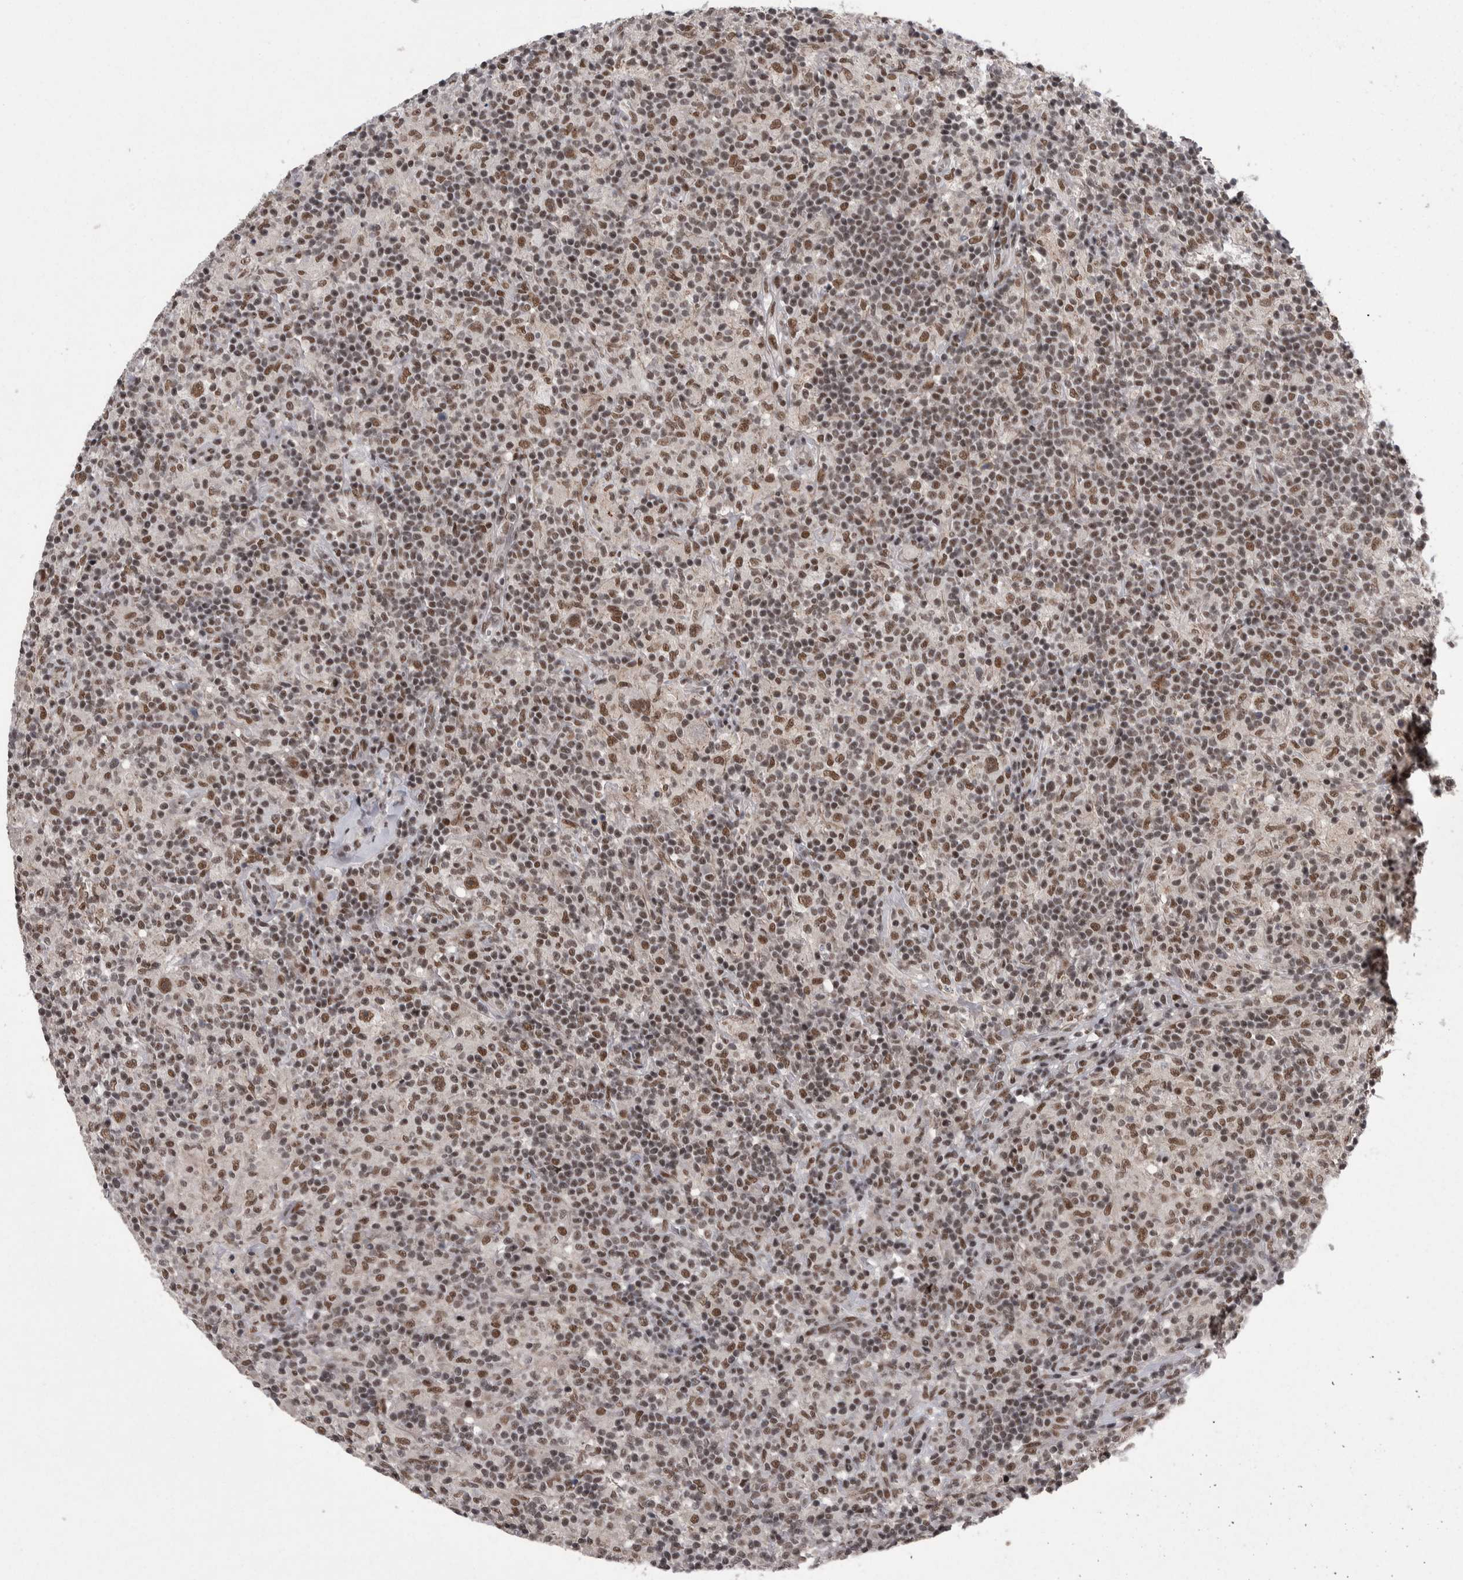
{"staining": {"intensity": "moderate", "quantity": ">75%", "location": "nuclear"}, "tissue": "lymphoma", "cell_type": "Tumor cells", "image_type": "cancer", "snomed": [{"axis": "morphology", "description": "Hodgkin's disease, NOS"}, {"axis": "topography", "description": "Lymph node"}], "caption": "Immunohistochemical staining of lymphoma demonstrates moderate nuclear protein positivity in about >75% of tumor cells. (DAB (3,3'-diaminobenzidine) = brown stain, brightfield microscopy at high magnification).", "gene": "DMTF1", "patient": {"sex": "male", "age": 70}}